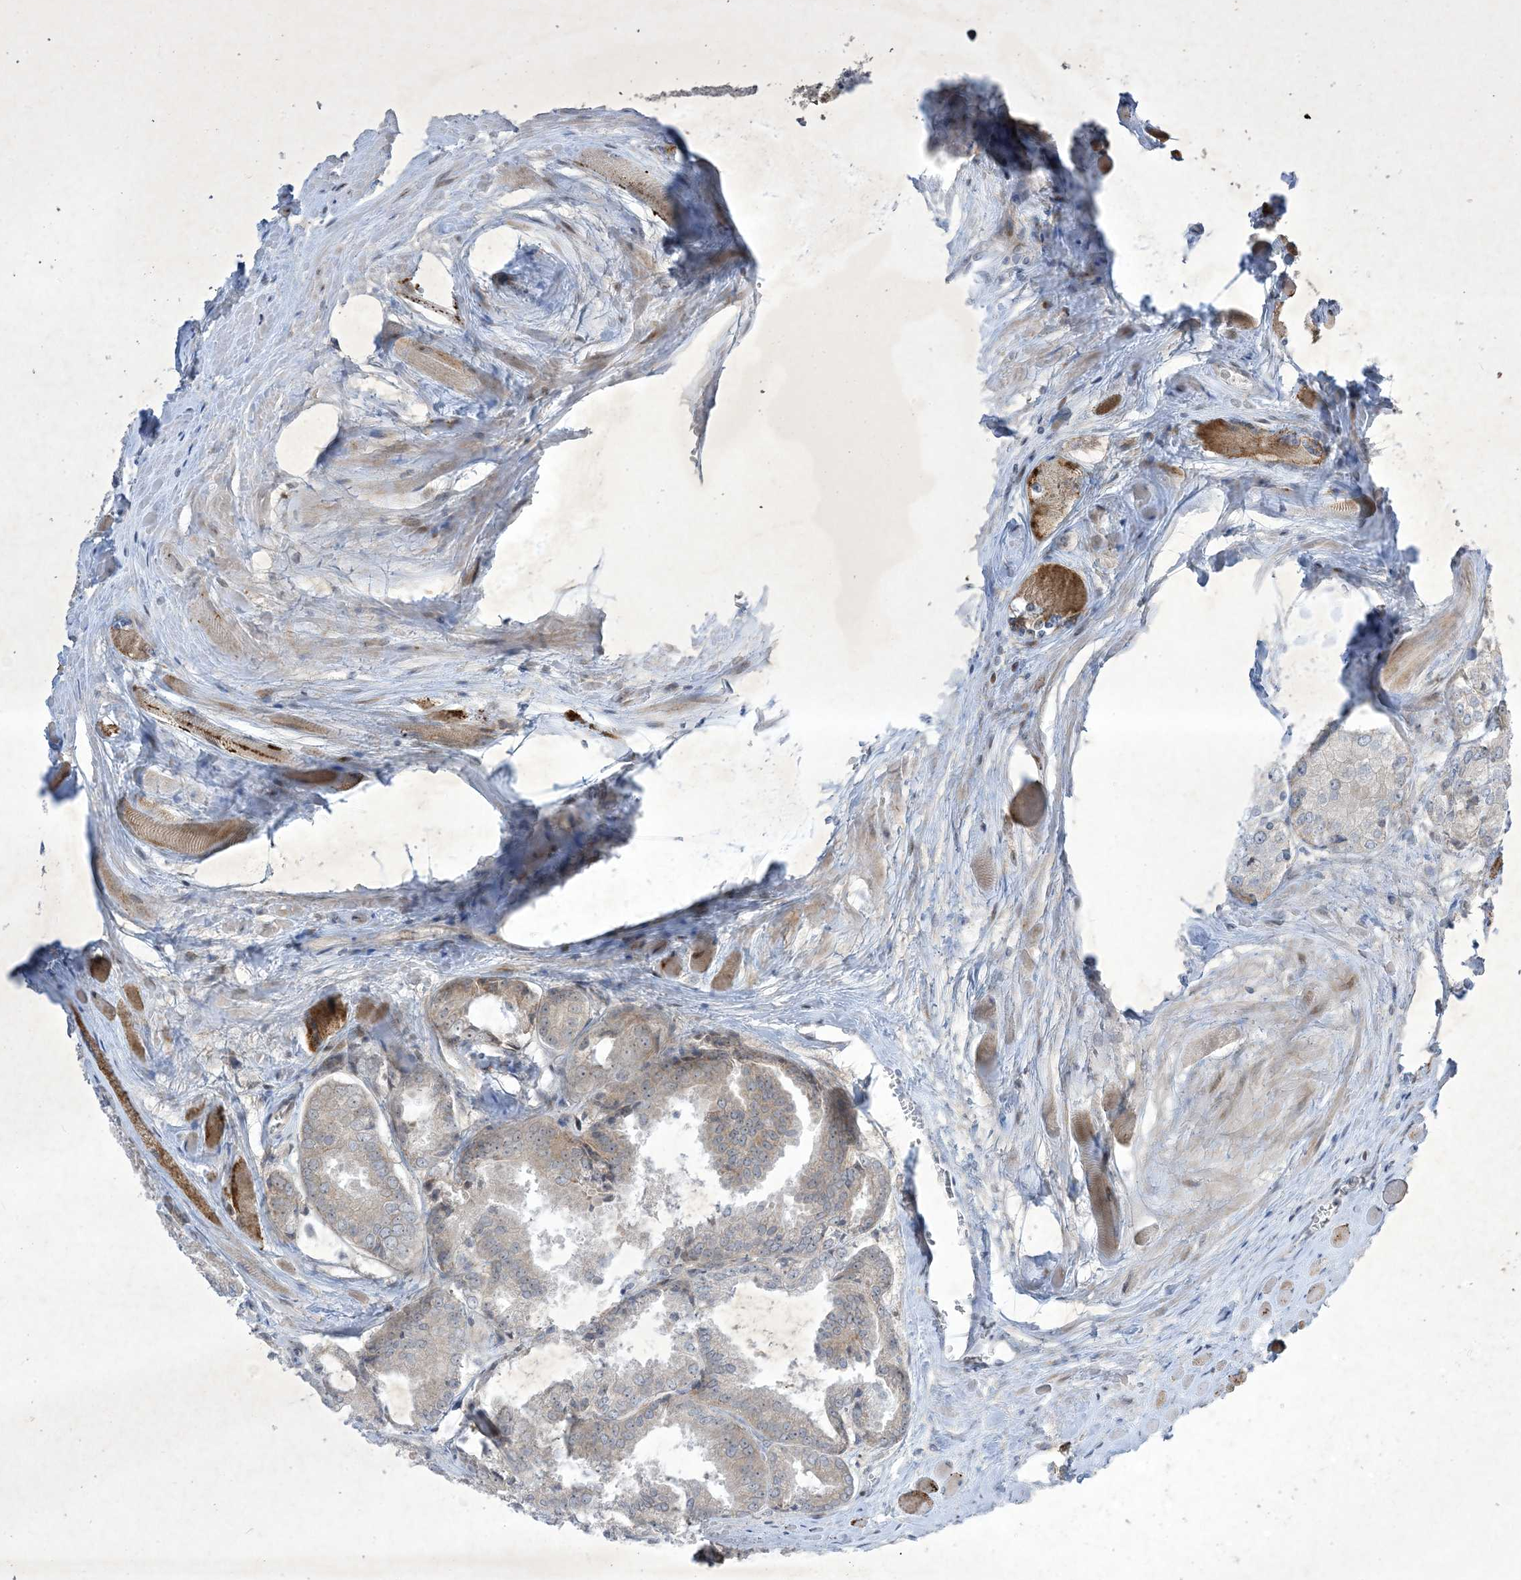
{"staining": {"intensity": "weak", "quantity": "<25%", "location": "cytoplasmic/membranous"}, "tissue": "prostate cancer", "cell_type": "Tumor cells", "image_type": "cancer", "snomed": [{"axis": "morphology", "description": "Adenocarcinoma, Low grade"}, {"axis": "topography", "description": "Prostate"}], "caption": "A high-resolution micrograph shows immunohistochemistry staining of adenocarcinoma (low-grade) (prostate), which demonstrates no significant staining in tumor cells.", "gene": "SOGA3", "patient": {"sex": "male", "age": 67}}